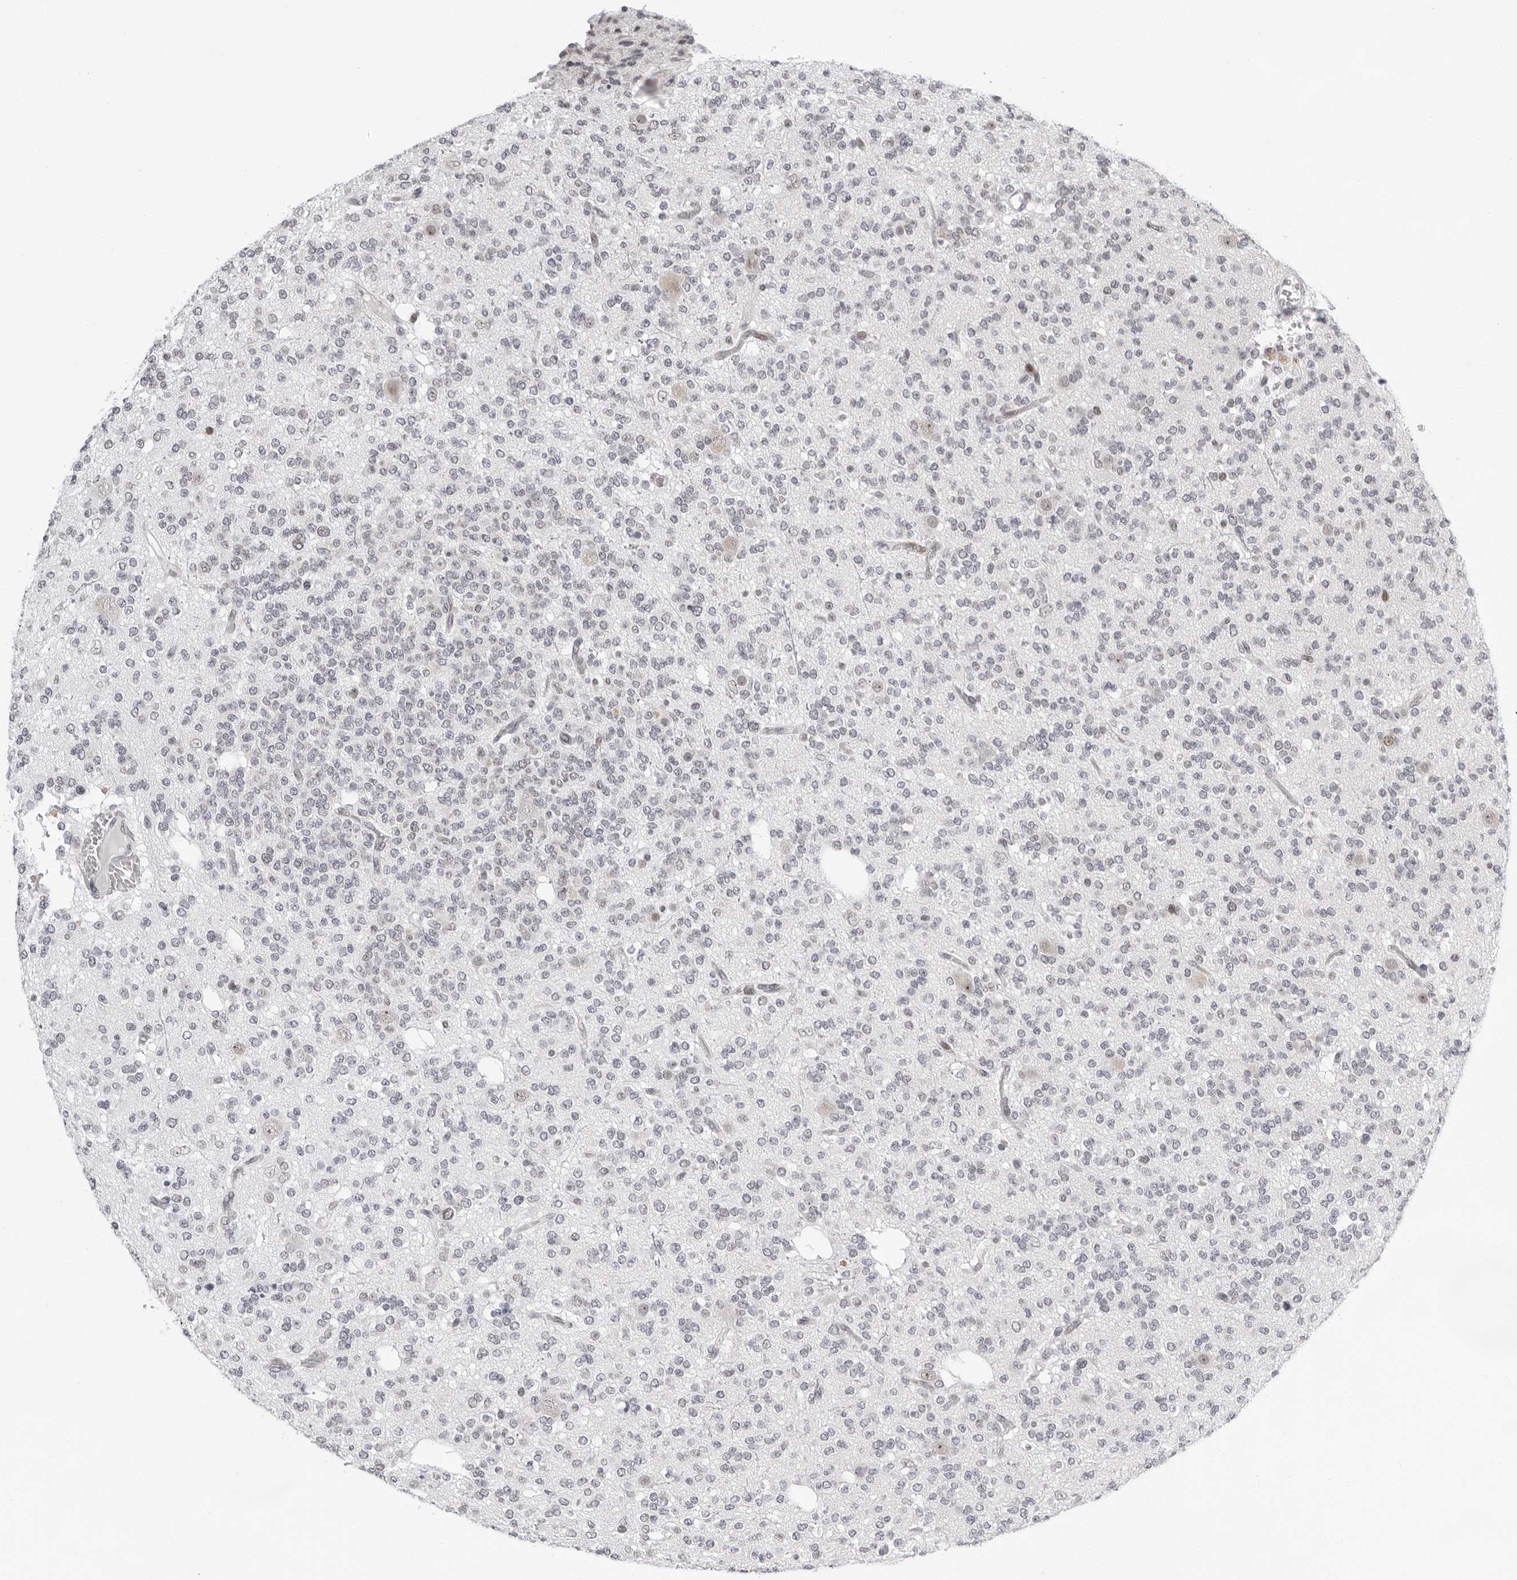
{"staining": {"intensity": "negative", "quantity": "none", "location": "none"}, "tissue": "glioma", "cell_type": "Tumor cells", "image_type": "cancer", "snomed": [{"axis": "morphology", "description": "Glioma, malignant, Low grade"}, {"axis": "topography", "description": "Brain"}], "caption": "This is a image of immunohistochemistry (IHC) staining of low-grade glioma (malignant), which shows no staining in tumor cells.", "gene": "USP1", "patient": {"sex": "male", "age": 38}}